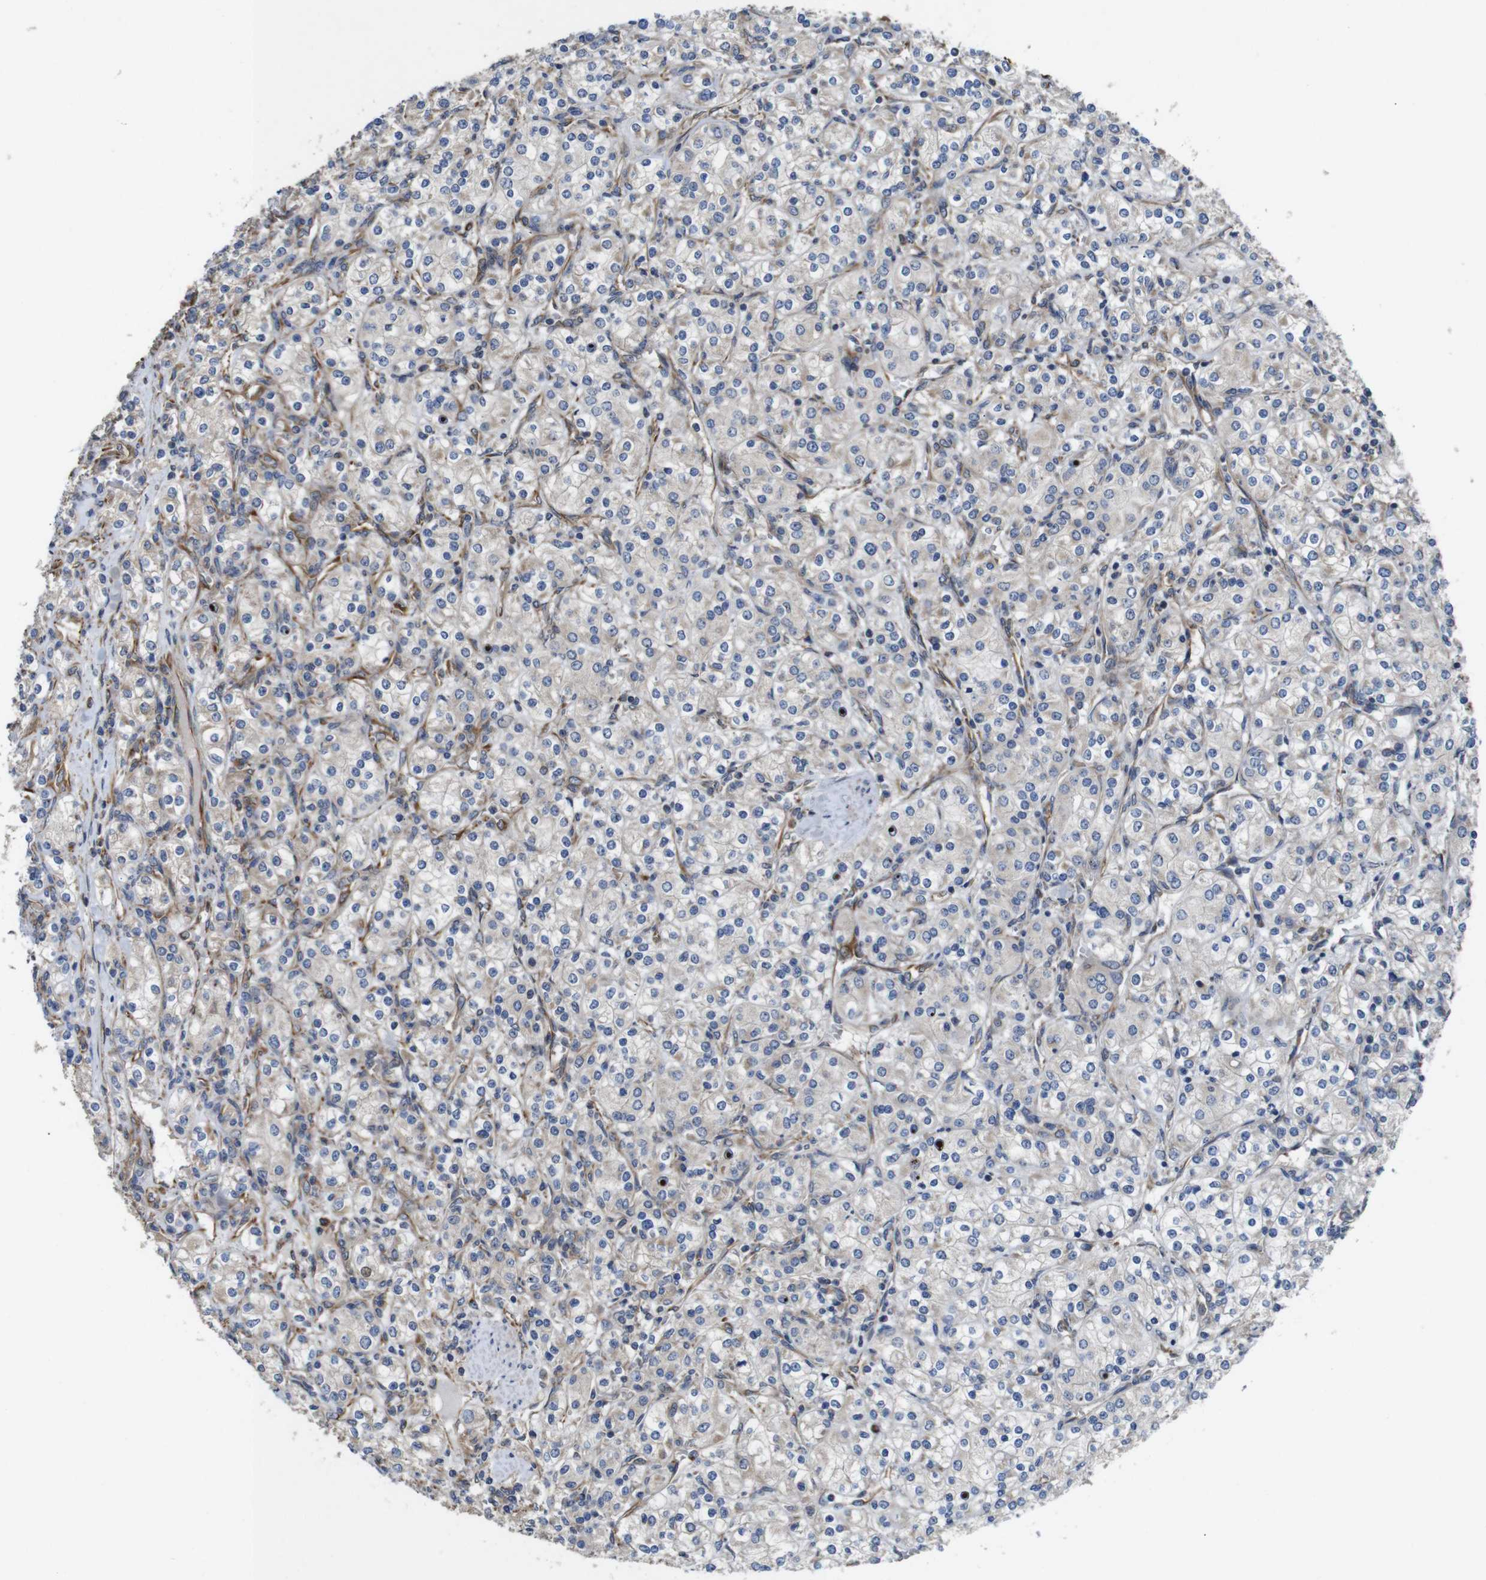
{"staining": {"intensity": "weak", "quantity": "25%-75%", "location": "cytoplasmic/membranous"}, "tissue": "renal cancer", "cell_type": "Tumor cells", "image_type": "cancer", "snomed": [{"axis": "morphology", "description": "Adenocarcinoma, NOS"}, {"axis": "topography", "description": "Kidney"}], "caption": "Human renal cancer (adenocarcinoma) stained with a brown dye displays weak cytoplasmic/membranous positive staining in about 25%-75% of tumor cells.", "gene": "POMK", "patient": {"sex": "male", "age": 77}}